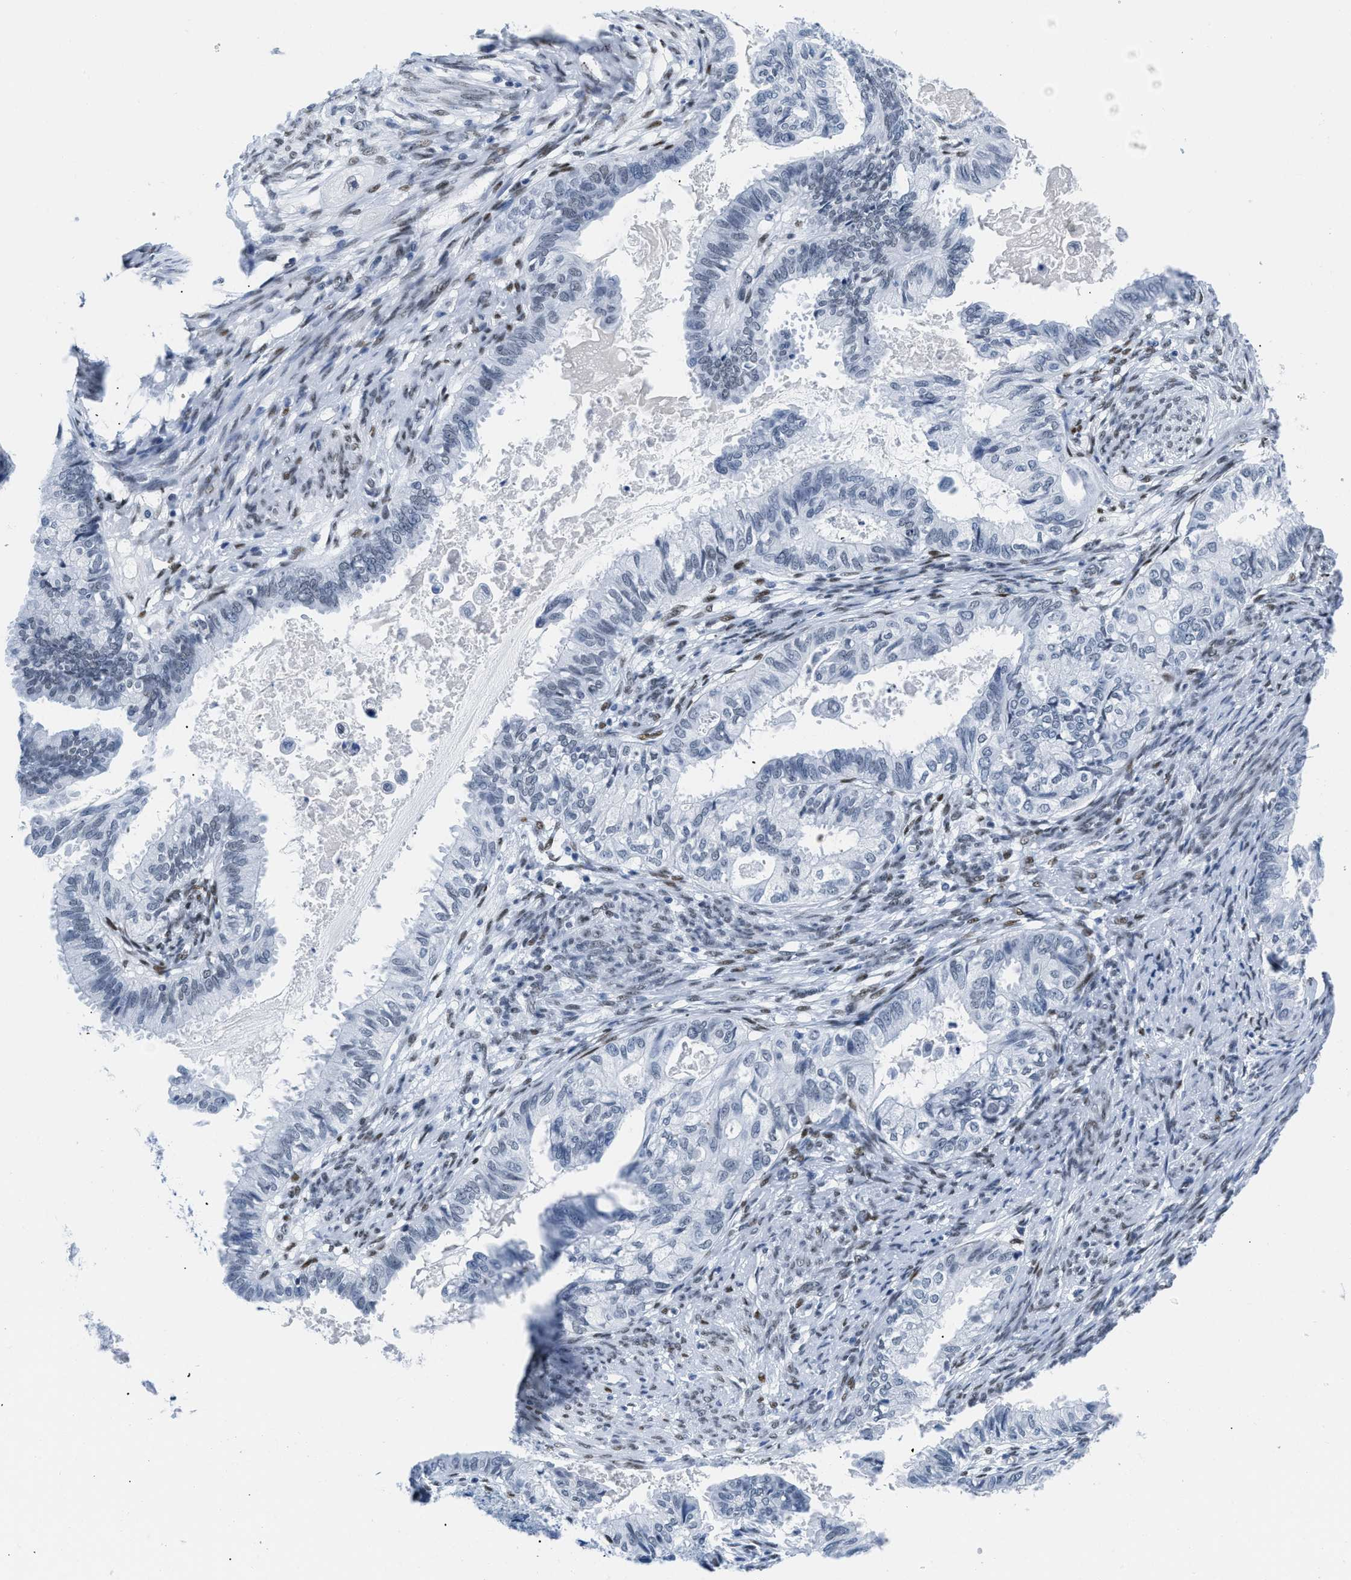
{"staining": {"intensity": "negative", "quantity": "none", "location": "none"}, "tissue": "cervical cancer", "cell_type": "Tumor cells", "image_type": "cancer", "snomed": [{"axis": "morphology", "description": "Normal tissue, NOS"}, {"axis": "morphology", "description": "Adenocarcinoma, NOS"}, {"axis": "topography", "description": "Cervix"}, {"axis": "topography", "description": "Endometrium"}], "caption": "Cervical cancer stained for a protein using IHC displays no positivity tumor cells.", "gene": "CTBP1", "patient": {"sex": "female", "age": 86}}